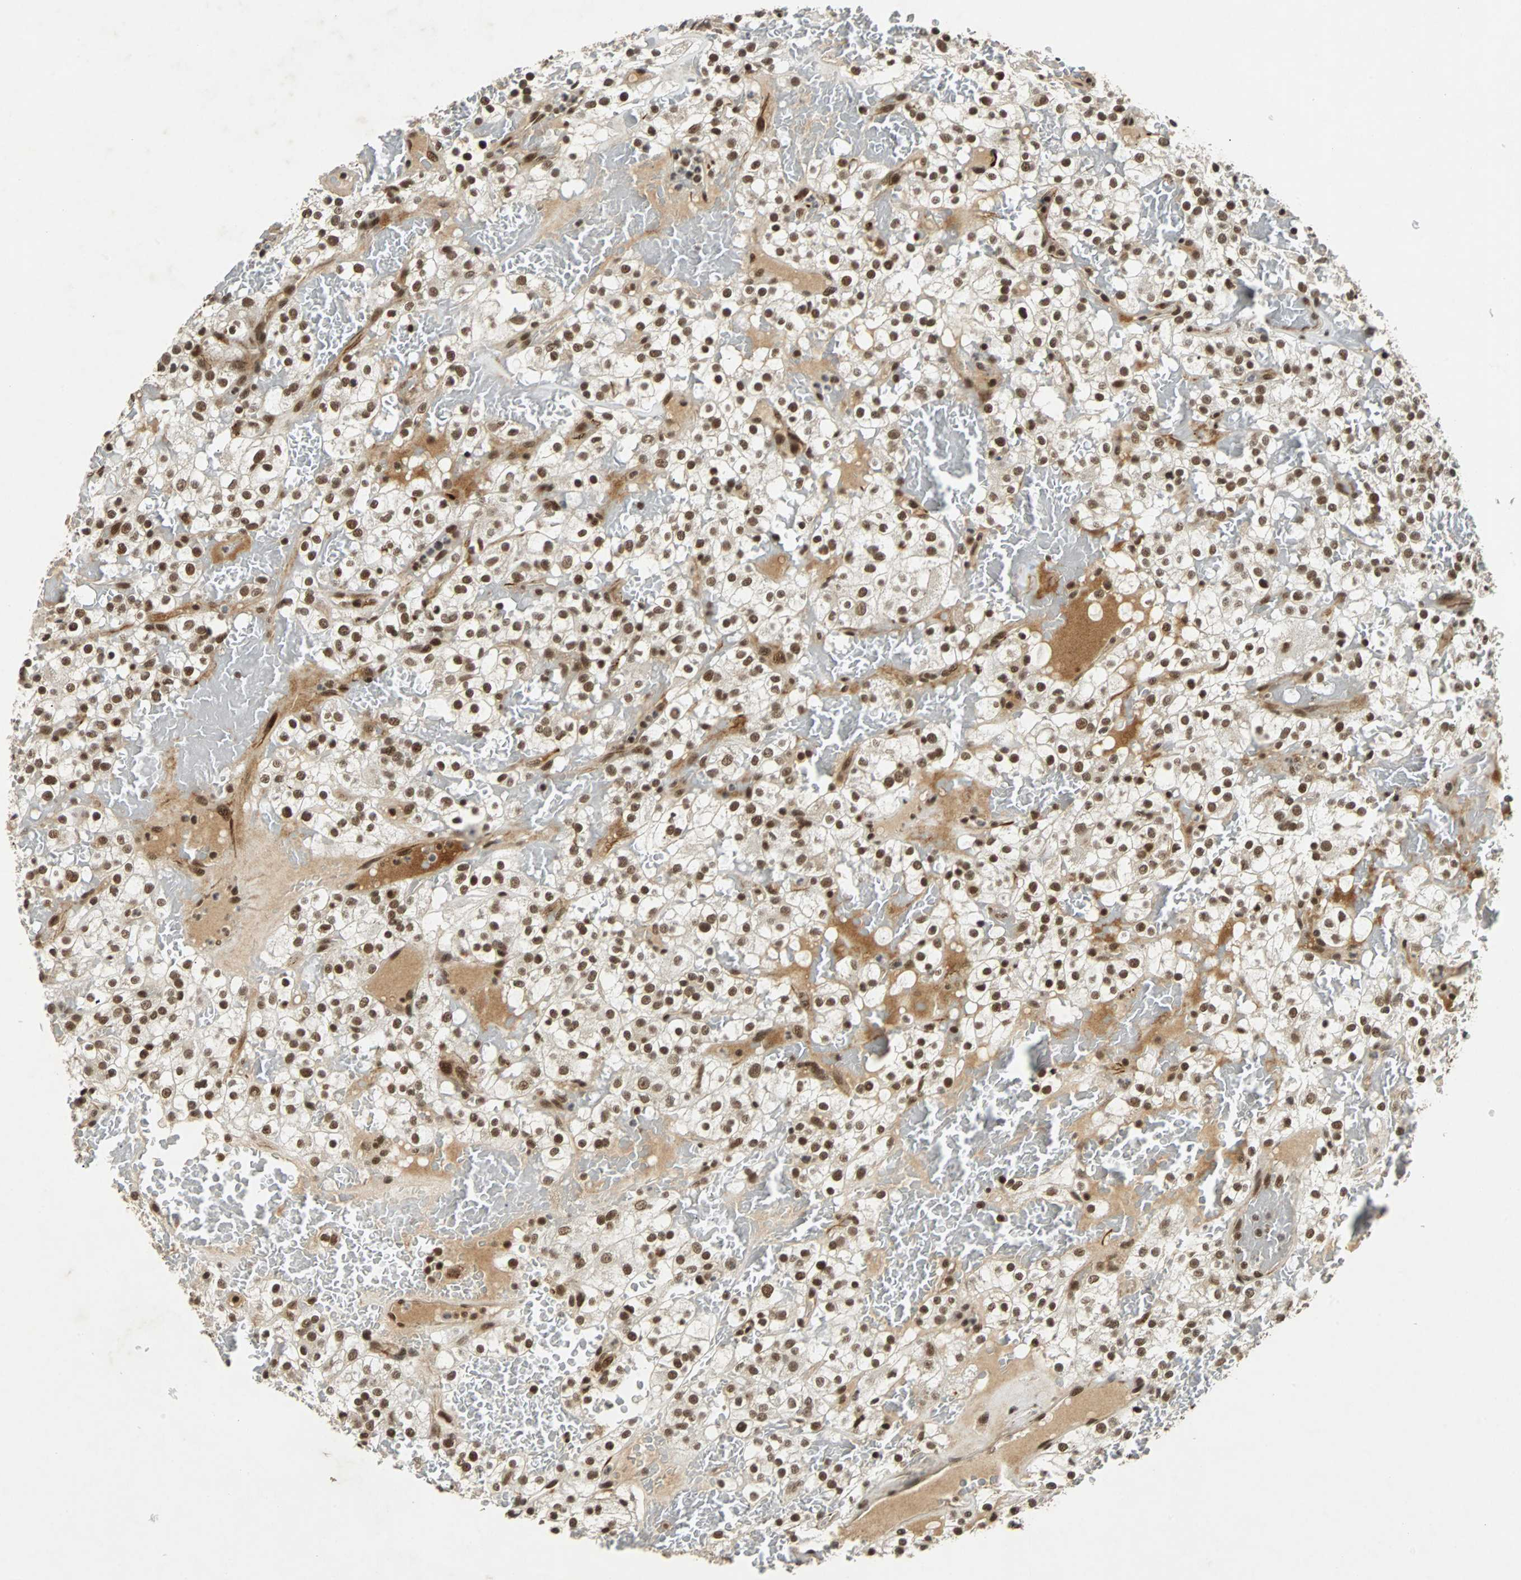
{"staining": {"intensity": "strong", "quantity": ">75%", "location": "nuclear"}, "tissue": "renal cancer", "cell_type": "Tumor cells", "image_type": "cancer", "snomed": [{"axis": "morphology", "description": "Normal tissue, NOS"}, {"axis": "morphology", "description": "Adenocarcinoma, NOS"}, {"axis": "topography", "description": "Kidney"}], "caption": "This photomicrograph displays immunohistochemistry (IHC) staining of human renal cancer, with high strong nuclear expression in about >75% of tumor cells.", "gene": "TAF5", "patient": {"sex": "female", "age": 72}}